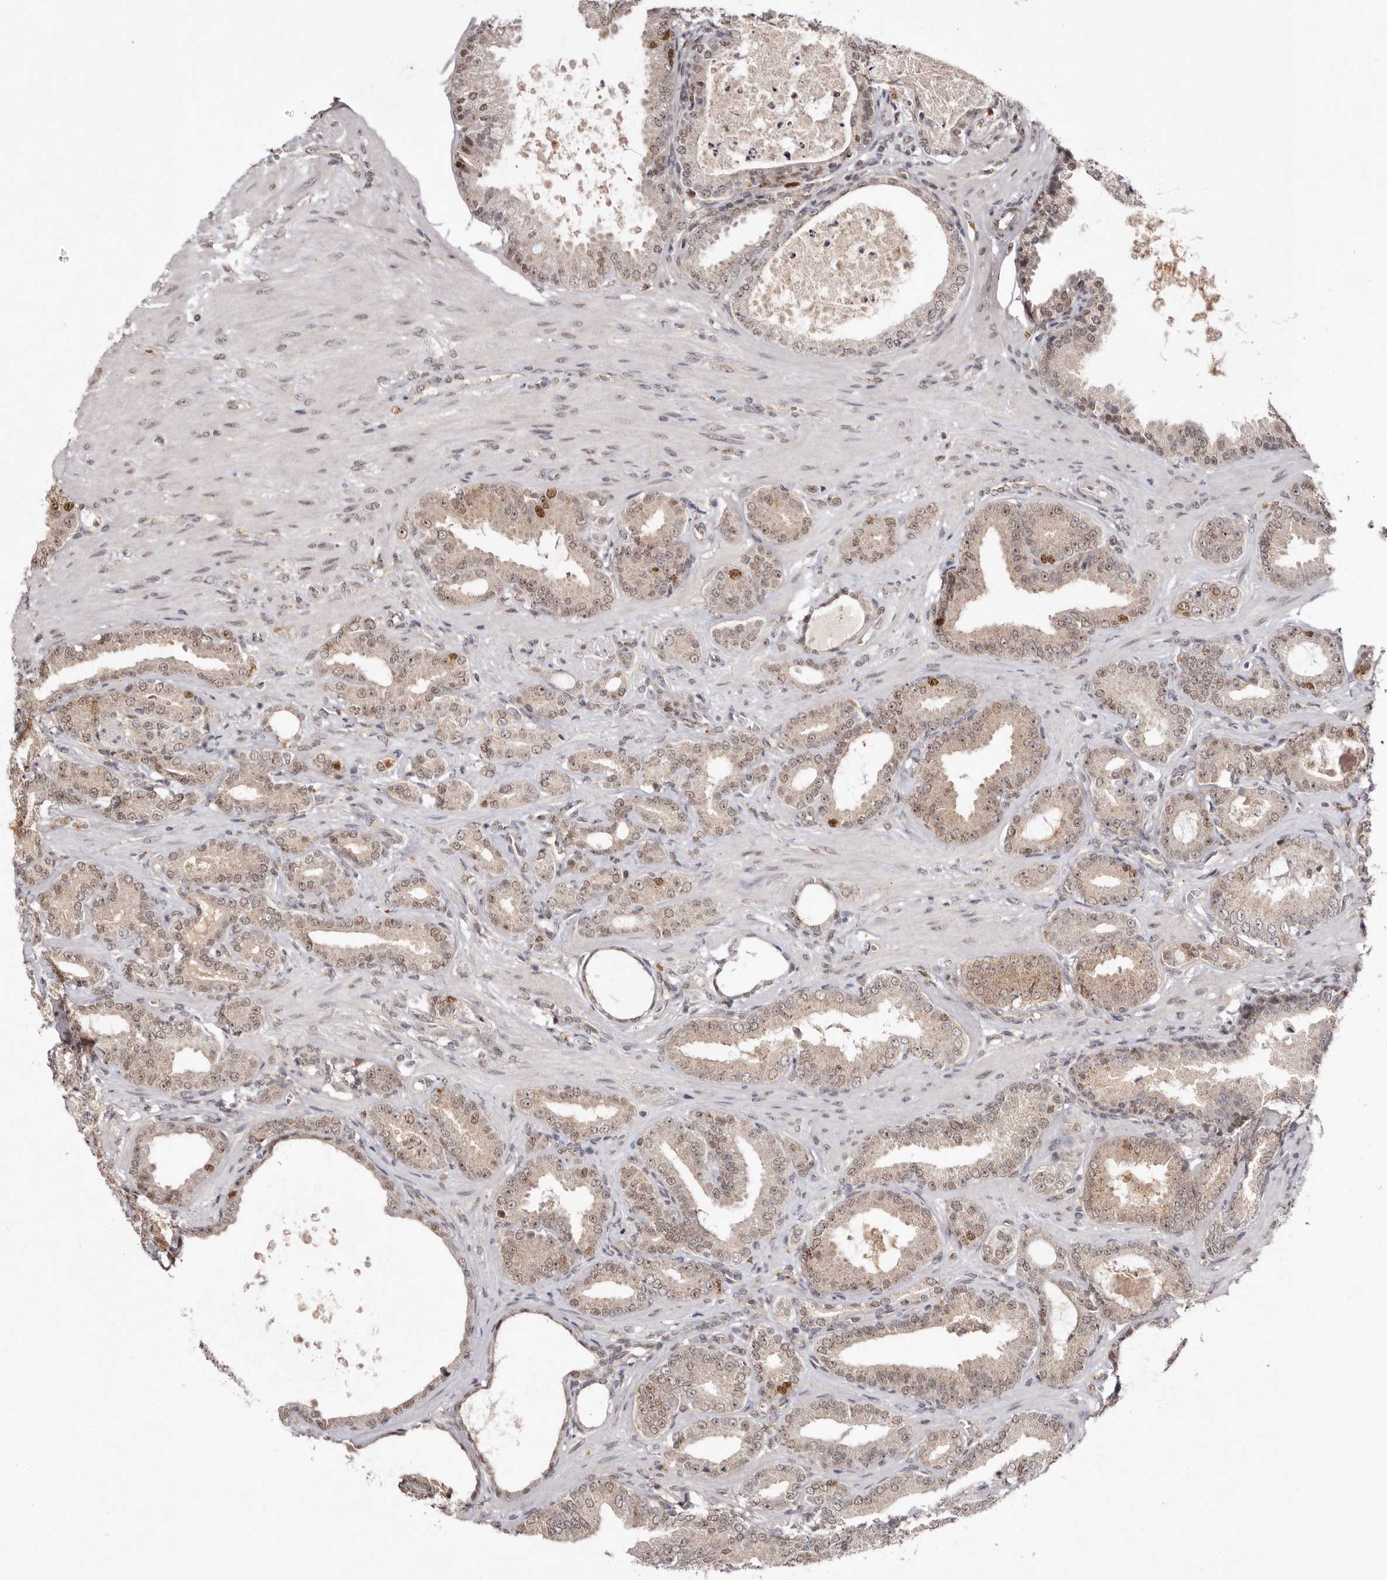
{"staining": {"intensity": "weak", "quantity": ">75%", "location": "nuclear"}, "tissue": "prostate cancer", "cell_type": "Tumor cells", "image_type": "cancer", "snomed": [{"axis": "morphology", "description": "Adenocarcinoma, Low grade"}, {"axis": "topography", "description": "Prostate"}], "caption": "This is an image of IHC staining of prostate cancer, which shows weak expression in the nuclear of tumor cells.", "gene": "NOTCH1", "patient": {"sex": "male", "age": 63}}